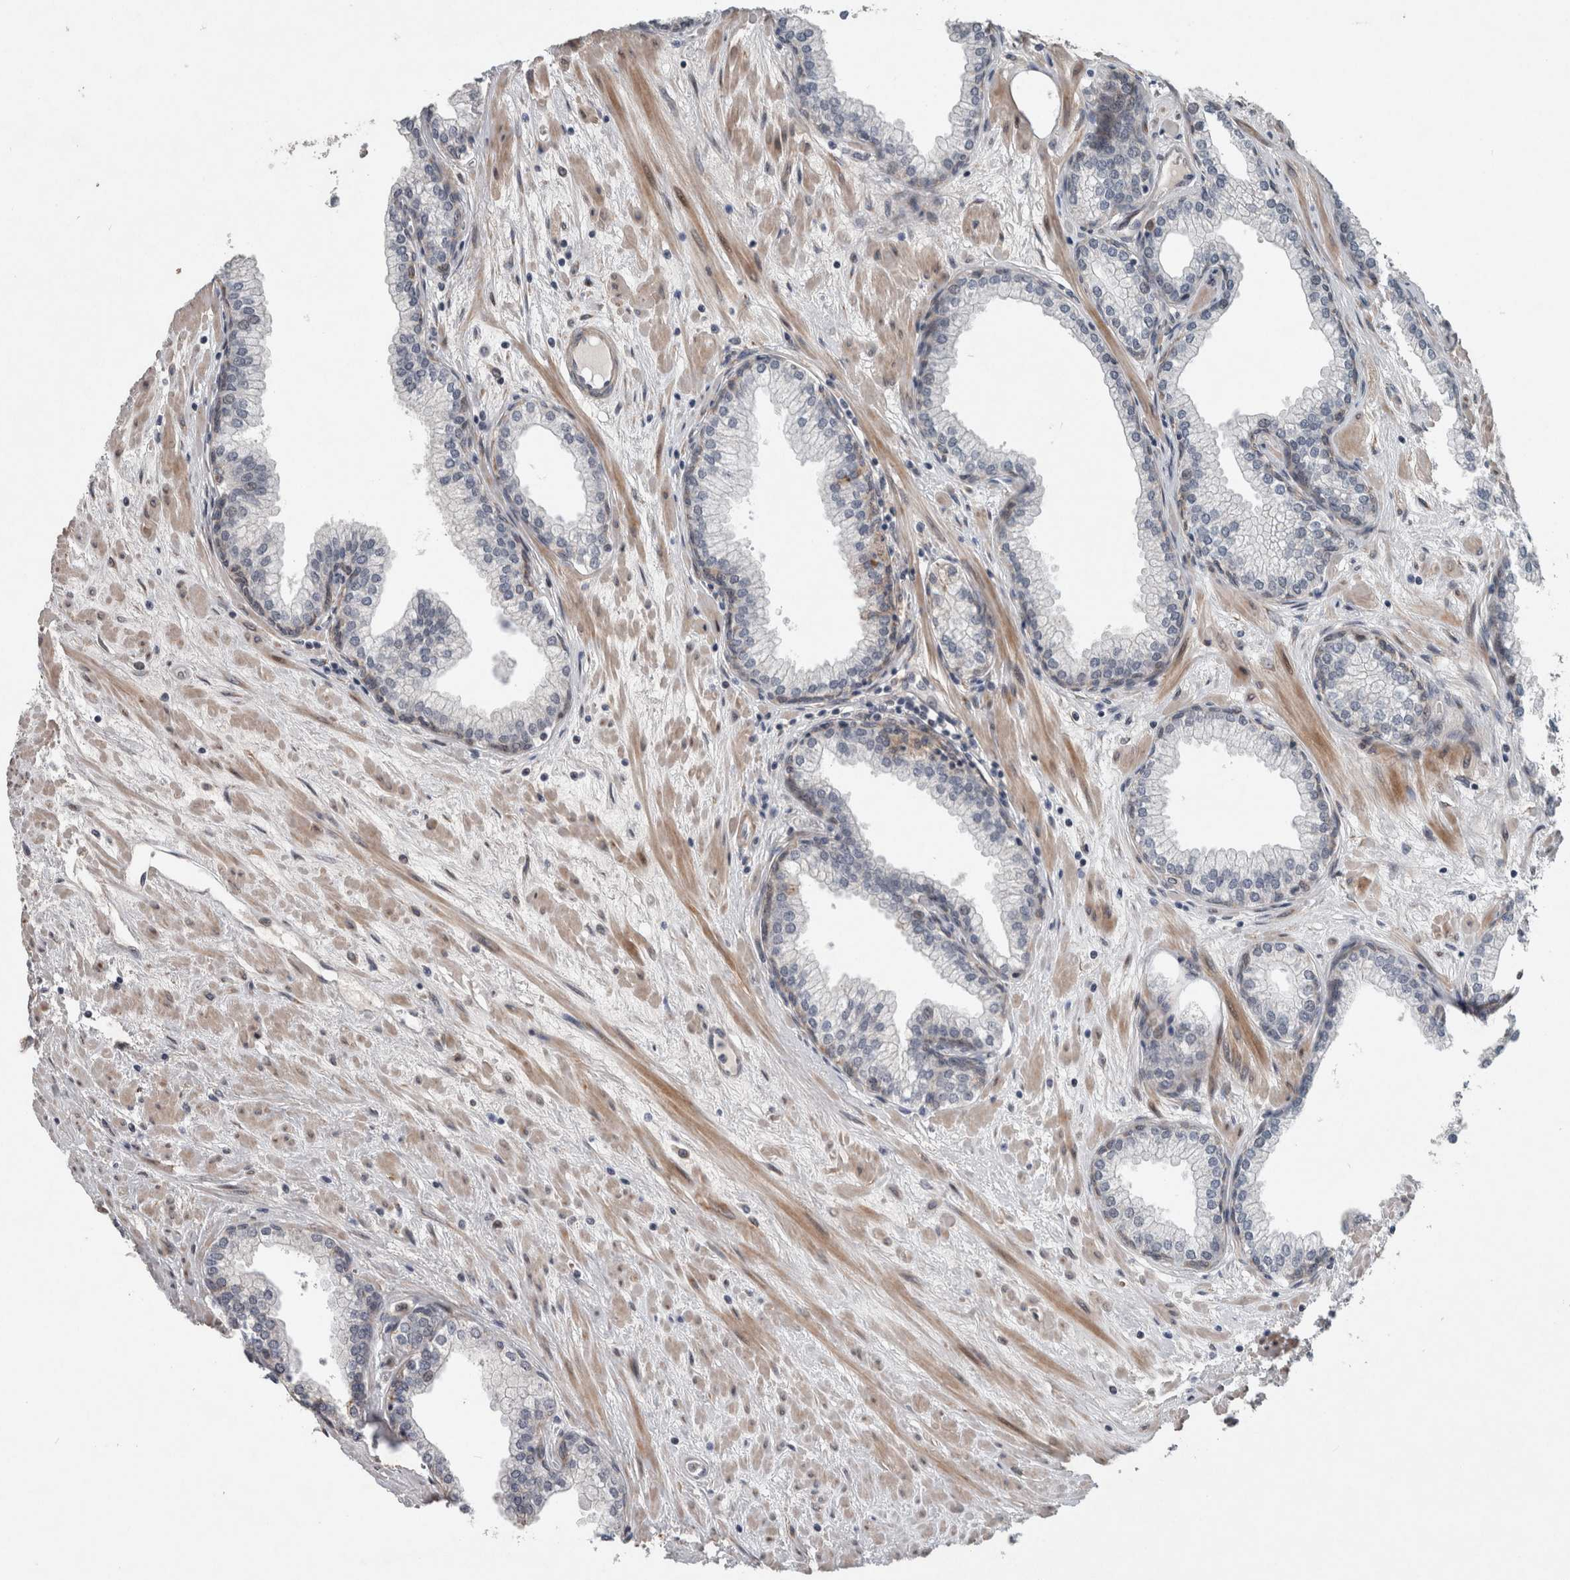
{"staining": {"intensity": "strong", "quantity": "<25%", "location": "cytoplasmic/membranous"}, "tissue": "prostate", "cell_type": "Glandular cells", "image_type": "normal", "snomed": [{"axis": "morphology", "description": "Normal tissue, NOS"}, {"axis": "morphology", "description": "Urothelial carcinoma, Low grade"}, {"axis": "topography", "description": "Urinary bladder"}, {"axis": "topography", "description": "Prostate"}], "caption": "A high-resolution histopathology image shows immunohistochemistry staining of unremarkable prostate, which demonstrates strong cytoplasmic/membranous expression in approximately <25% of glandular cells.", "gene": "GIMAP6", "patient": {"sex": "male", "age": 60}}